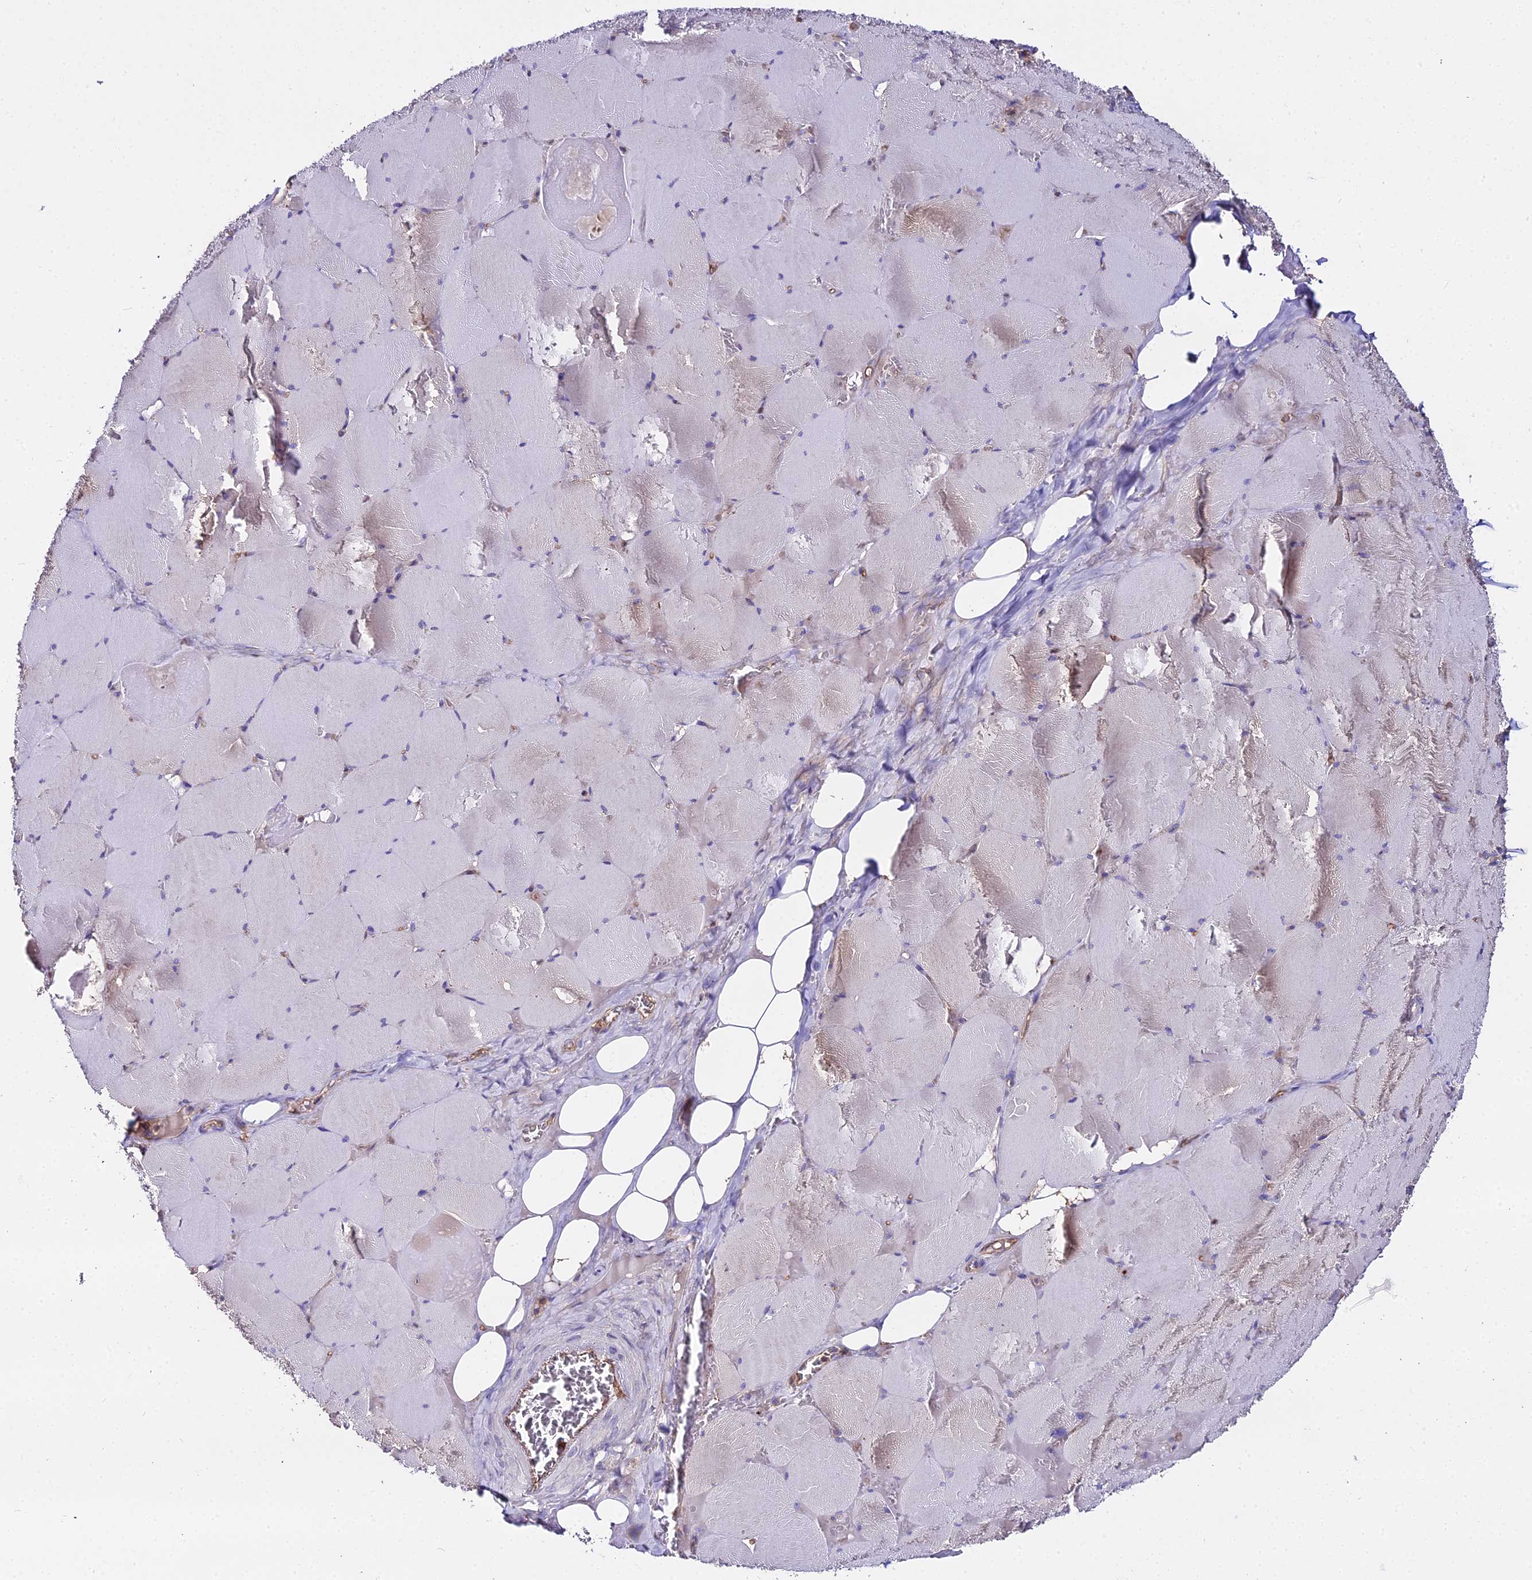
{"staining": {"intensity": "weak", "quantity": "<25%", "location": "cytoplasmic/membranous"}, "tissue": "skeletal muscle", "cell_type": "Myocytes", "image_type": "normal", "snomed": [{"axis": "morphology", "description": "Normal tissue, NOS"}, {"axis": "topography", "description": "Skeletal muscle"}, {"axis": "topography", "description": "Head-Neck"}], "caption": "Myocytes show no significant positivity in normal skeletal muscle.", "gene": "GLYAT", "patient": {"sex": "male", "age": 66}}